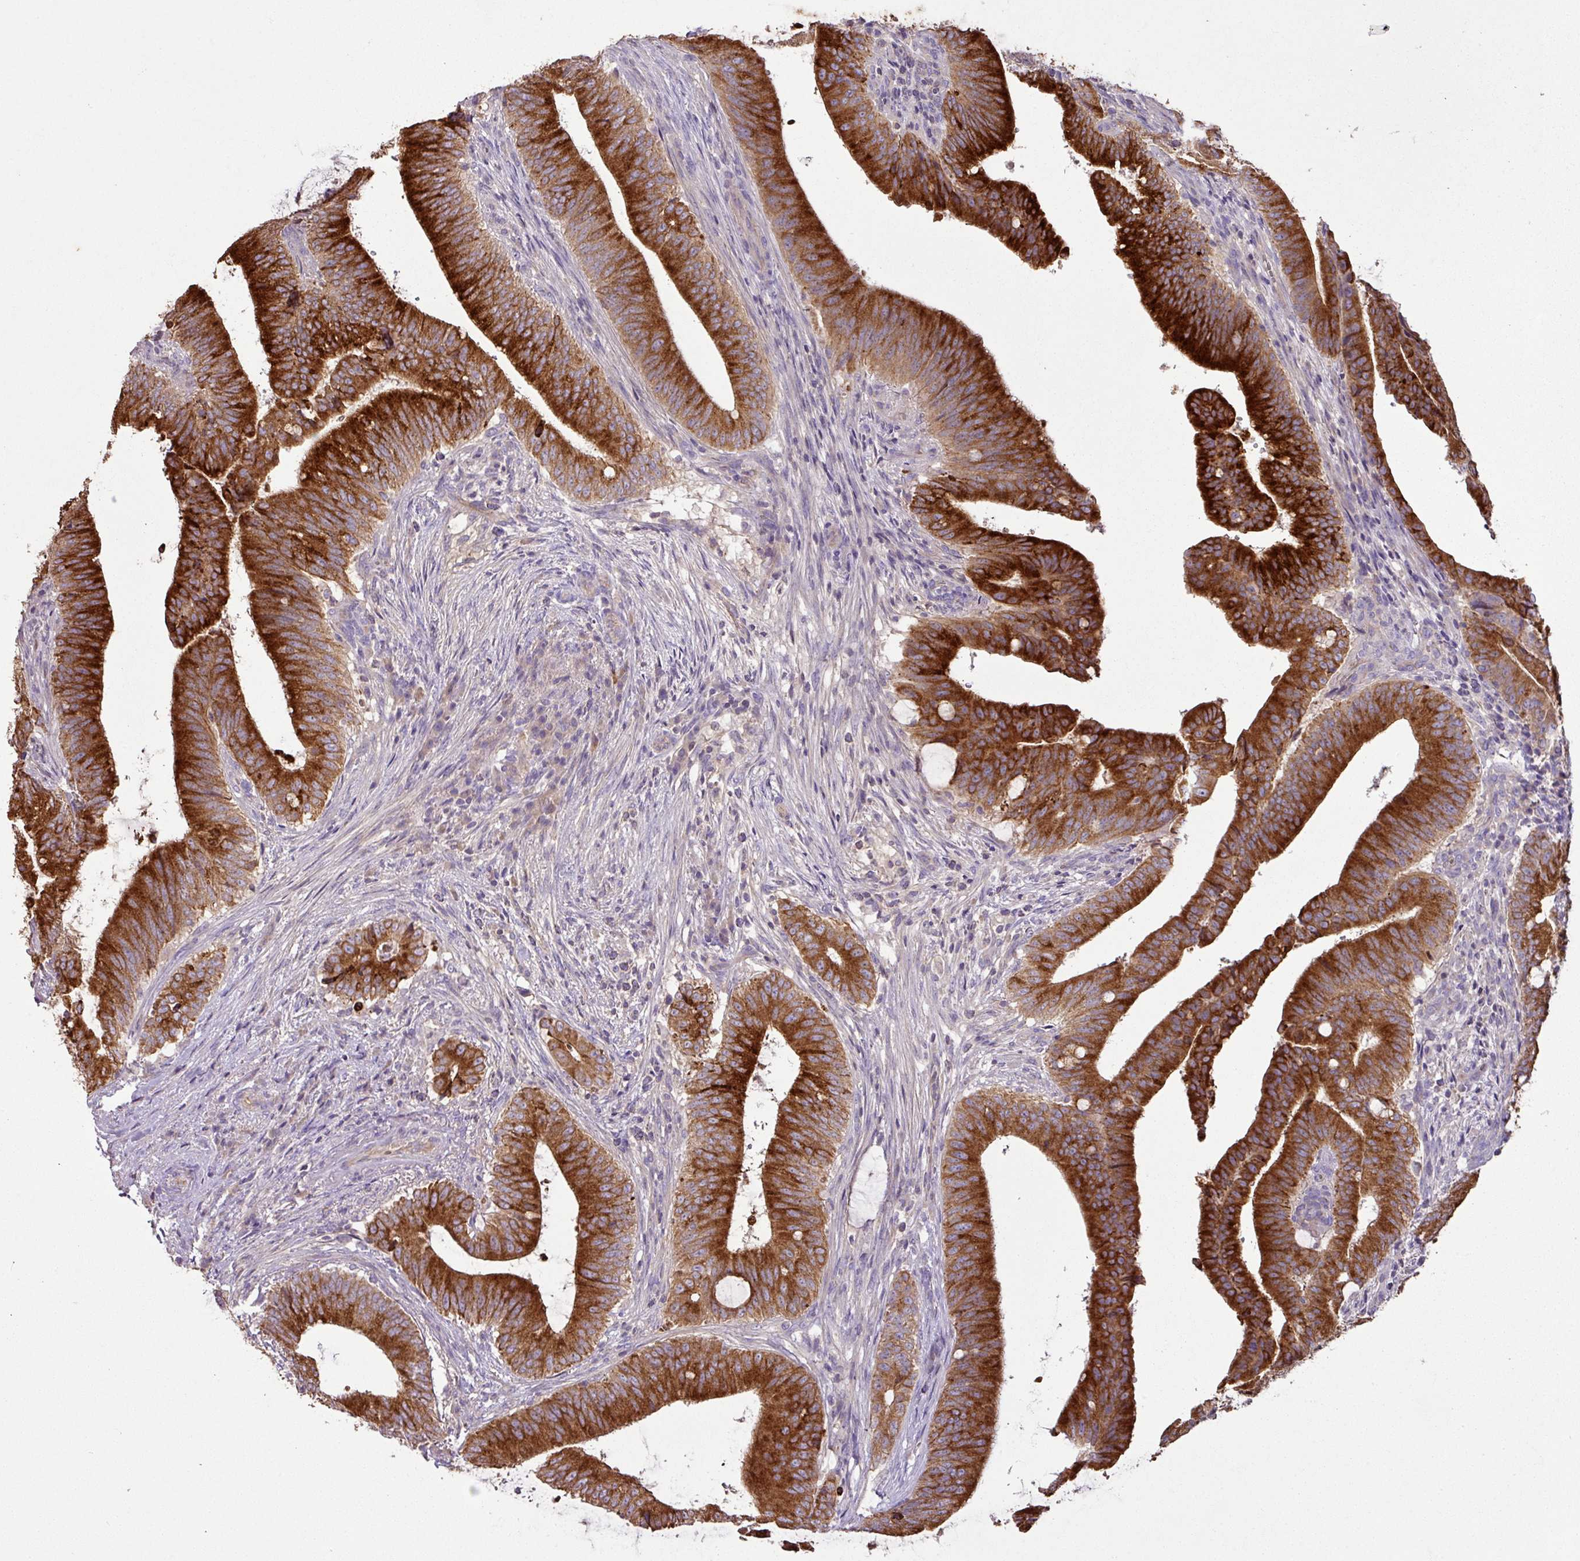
{"staining": {"intensity": "strong", "quantity": ">75%", "location": "cytoplasmic/membranous"}, "tissue": "colorectal cancer", "cell_type": "Tumor cells", "image_type": "cancer", "snomed": [{"axis": "morphology", "description": "Adenocarcinoma, NOS"}, {"axis": "topography", "description": "Colon"}], "caption": "DAB (3,3'-diaminobenzidine) immunohistochemical staining of human colorectal cancer exhibits strong cytoplasmic/membranous protein staining in approximately >75% of tumor cells. The protein is stained brown, and the nuclei are stained in blue (DAB (3,3'-diaminobenzidine) IHC with brightfield microscopy, high magnification).", "gene": "AGR3", "patient": {"sex": "female", "age": 43}}